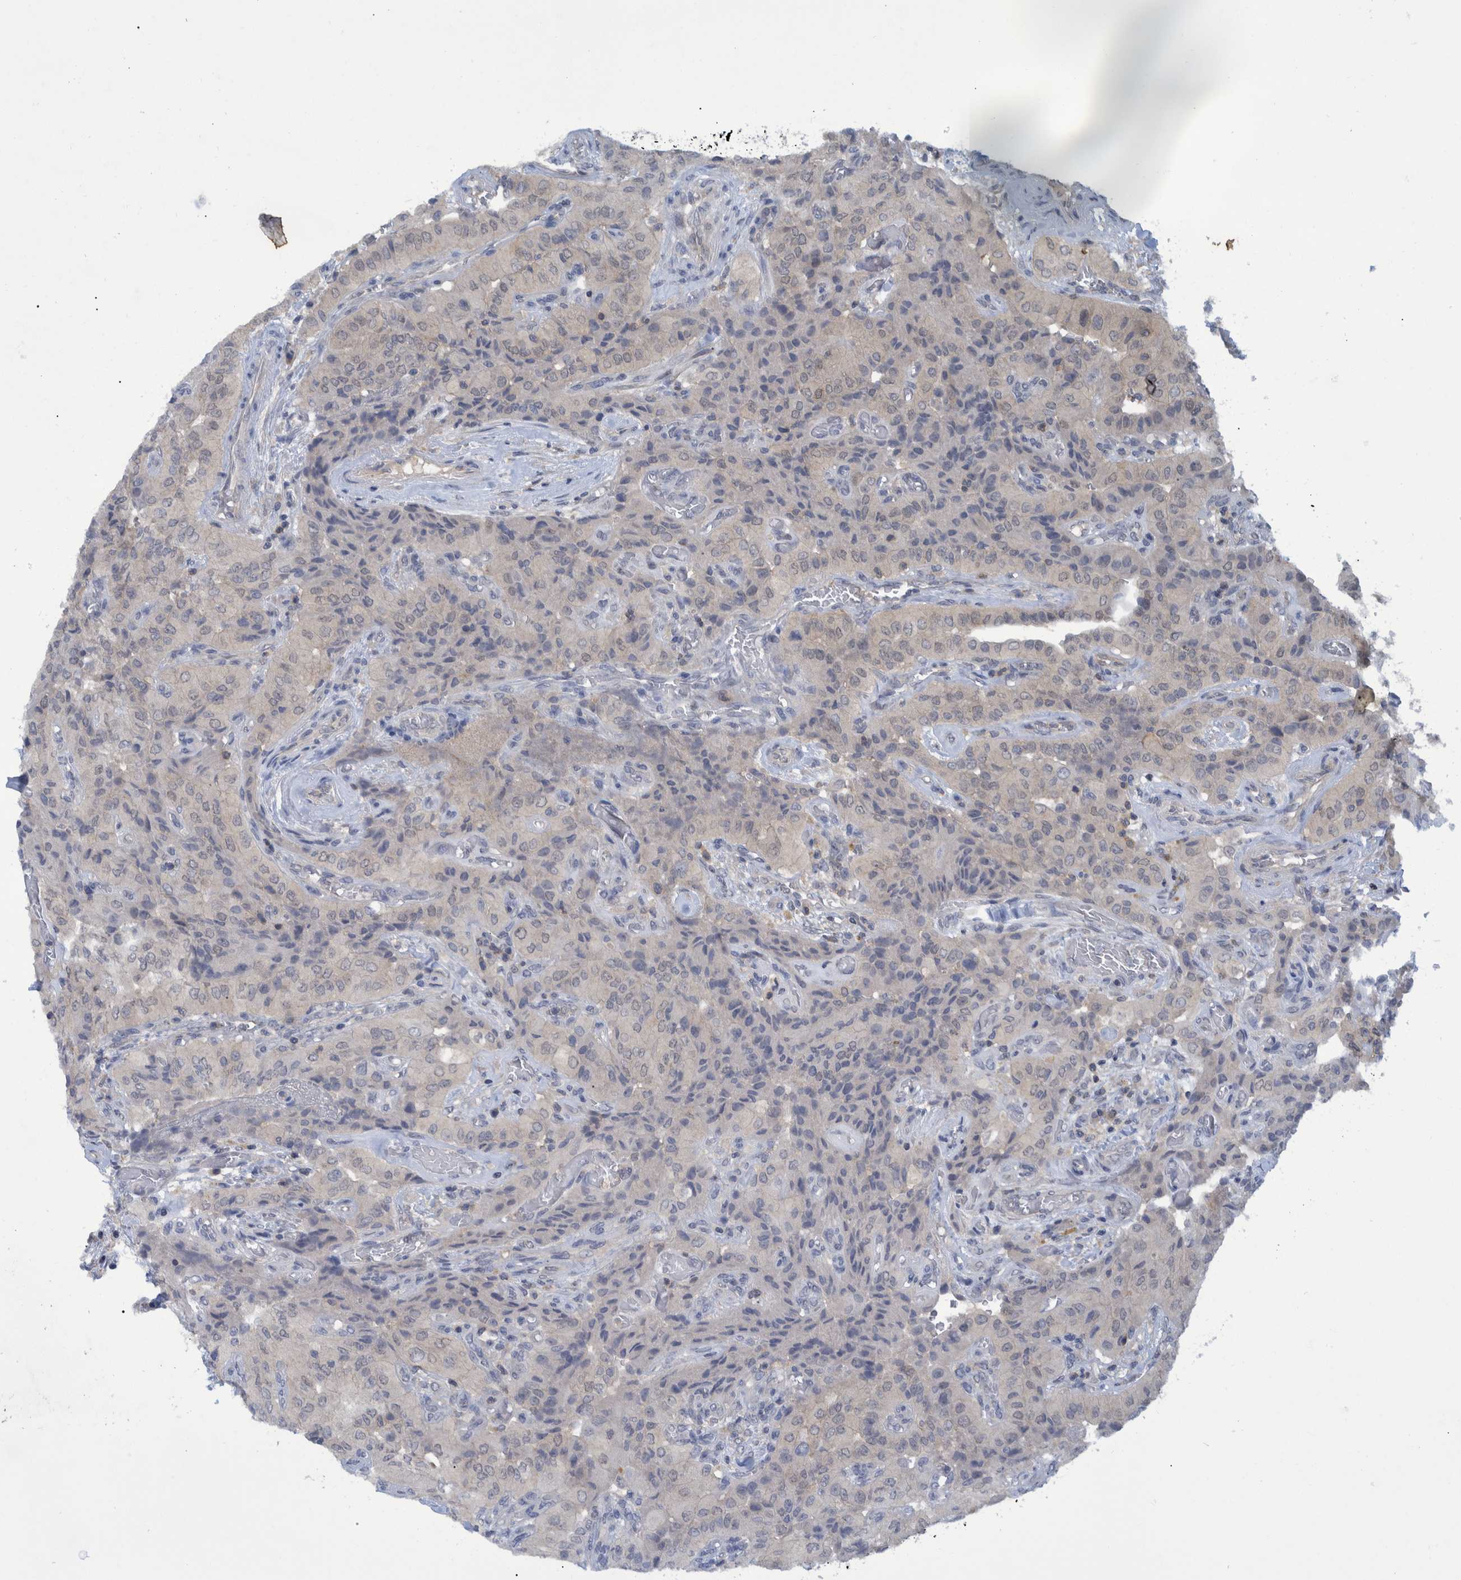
{"staining": {"intensity": "negative", "quantity": "none", "location": "none"}, "tissue": "thyroid cancer", "cell_type": "Tumor cells", "image_type": "cancer", "snomed": [{"axis": "morphology", "description": "Papillary adenocarcinoma, NOS"}, {"axis": "topography", "description": "Thyroid gland"}], "caption": "Tumor cells show no significant staining in thyroid papillary adenocarcinoma.", "gene": "PCYT2", "patient": {"sex": "female", "age": 59}}